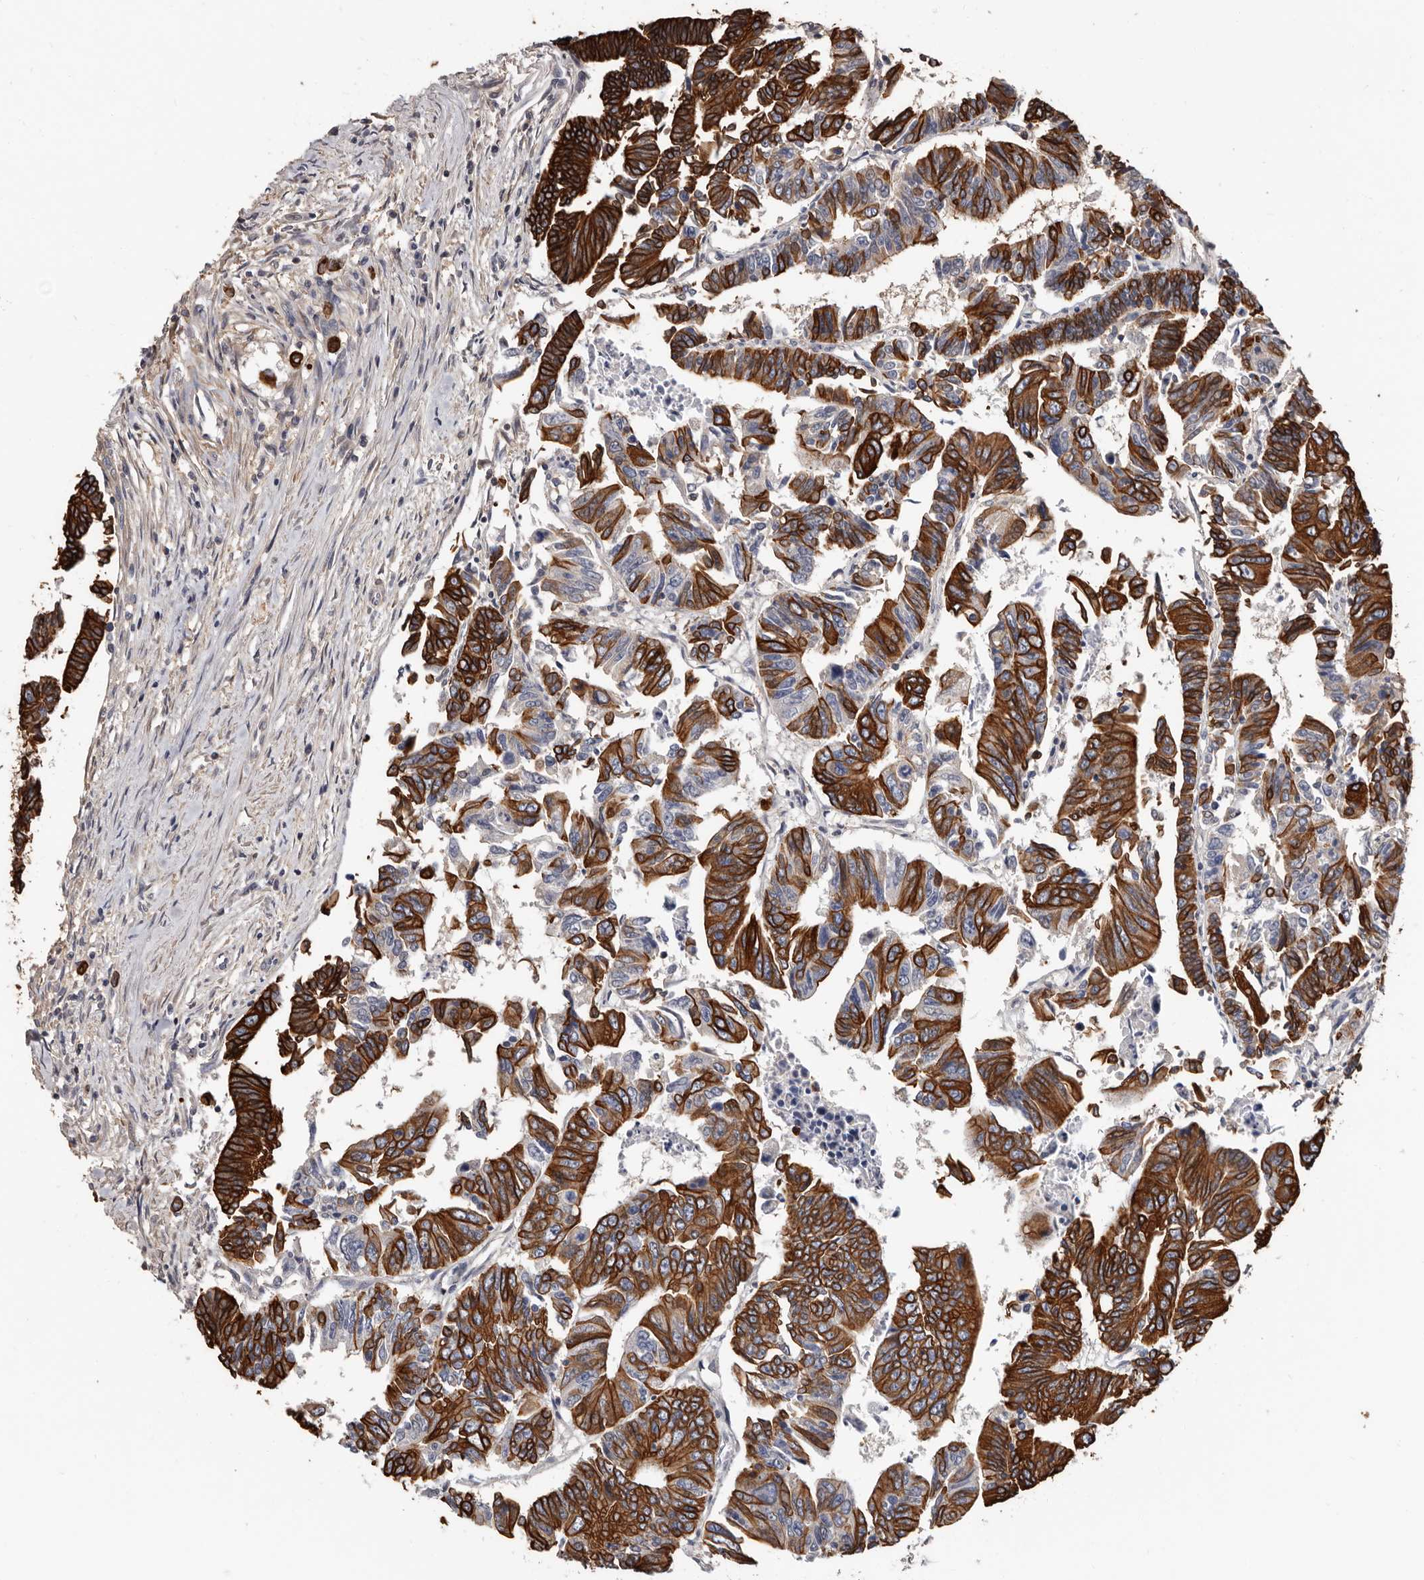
{"staining": {"intensity": "strong", "quantity": ">75%", "location": "cytoplasmic/membranous"}, "tissue": "colorectal cancer", "cell_type": "Tumor cells", "image_type": "cancer", "snomed": [{"axis": "morphology", "description": "Adenocarcinoma, NOS"}, {"axis": "topography", "description": "Rectum"}], "caption": "Immunohistochemistry of human adenocarcinoma (colorectal) exhibits high levels of strong cytoplasmic/membranous expression in about >75% of tumor cells.", "gene": "MRPL18", "patient": {"sex": "female", "age": 65}}